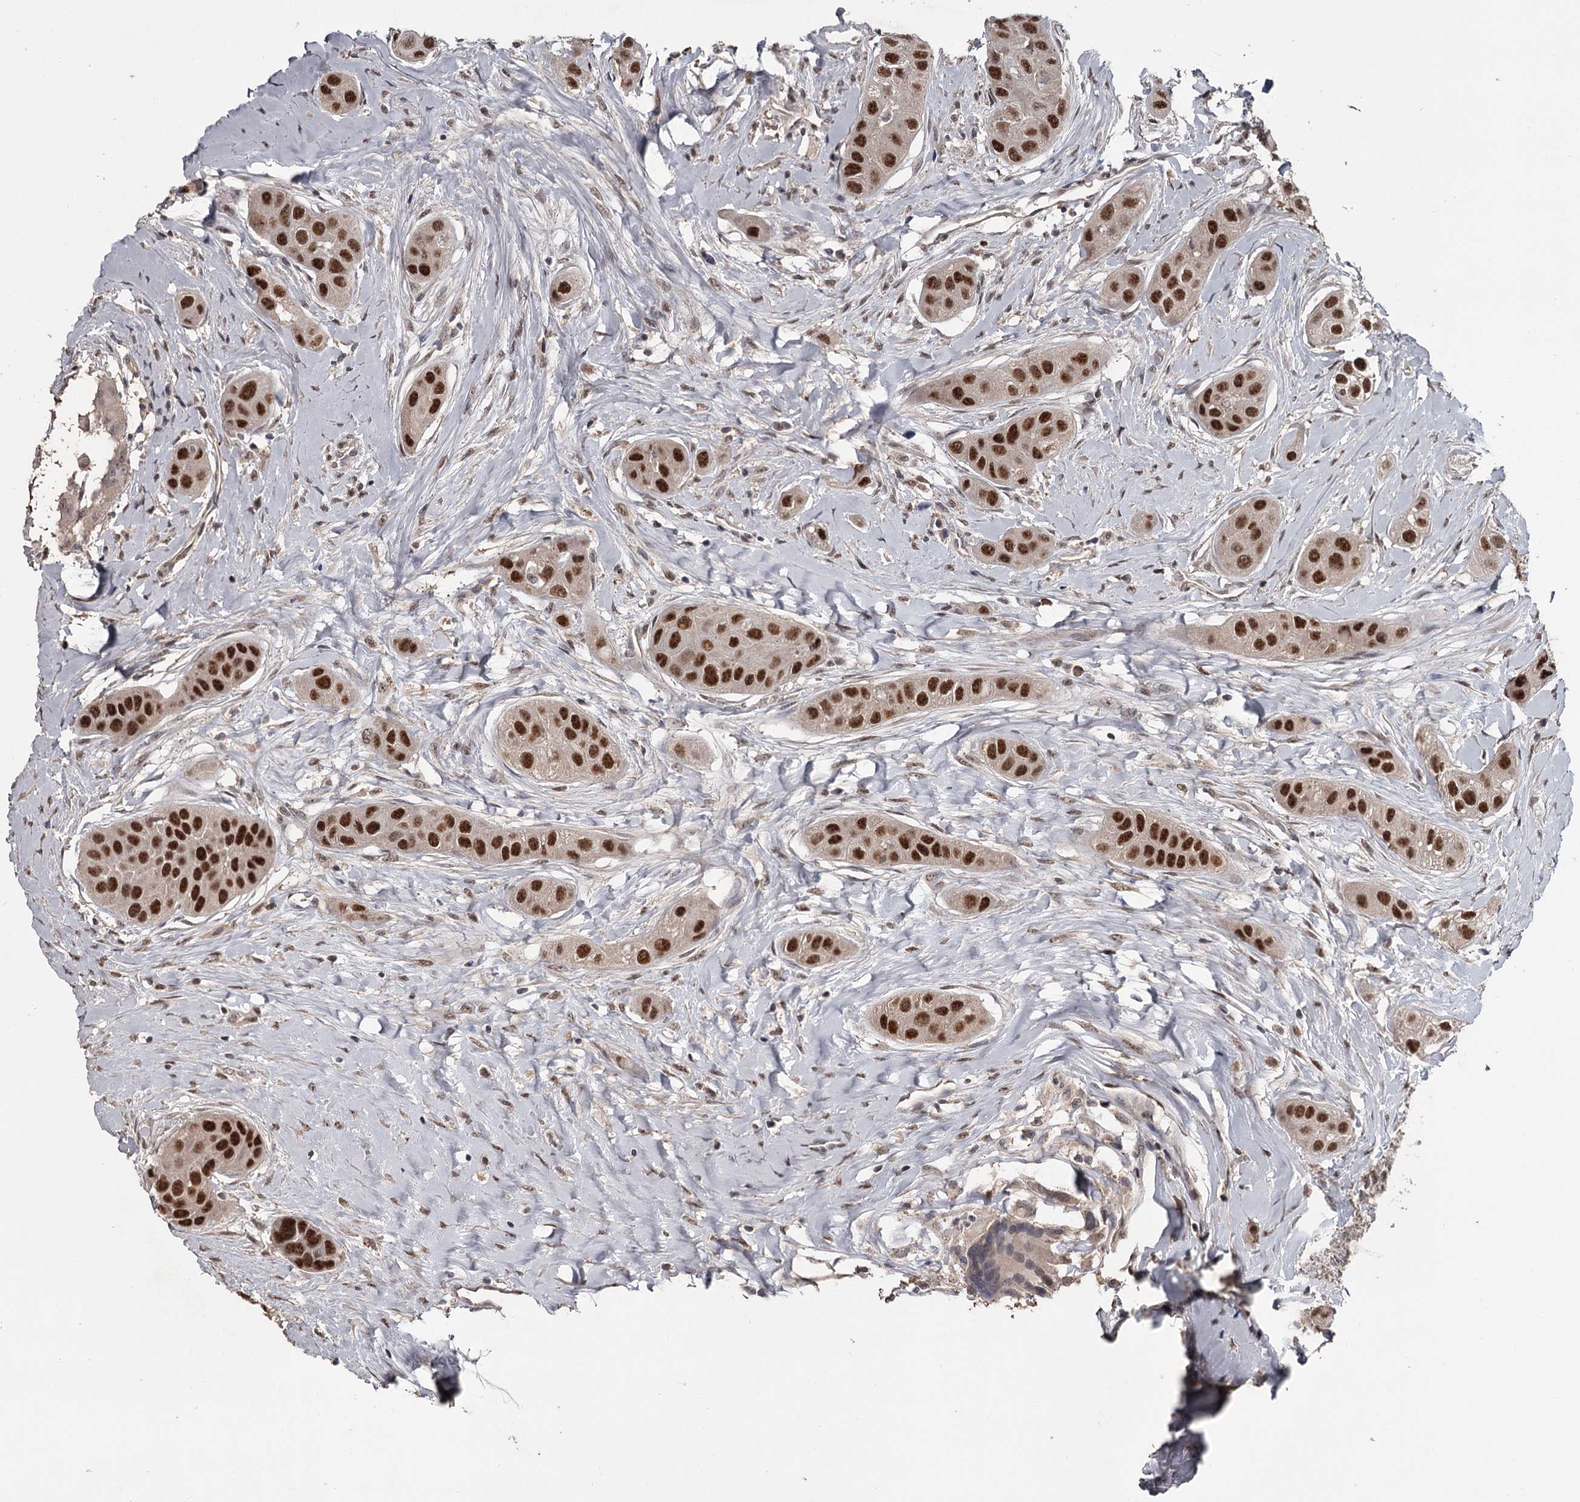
{"staining": {"intensity": "strong", "quantity": ">75%", "location": "nuclear"}, "tissue": "head and neck cancer", "cell_type": "Tumor cells", "image_type": "cancer", "snomed": [{"axis": "morphology", "description": "Normal tissue, NOS"}, {"axis": "morphology", "description": "Squamous cell carcinoma, NOS"}, {"axis": "topography", "description": "Skeletal muscle"}, {"axis": "topography", "description": "Head-Neck"}], "caption": "High-magnification brightfield microscopy of squamous cell carcinoma (head and neck) stained with DAB (3,3'-diaminobenzidine) (brown) and counterstained with hematoxylin (blue). tumor cells exhibit strong nuclear positivity is seen in approximately>75% of cells.", "gene": "PRPF40B", "patient": {"sex": "male", "age": 51}}